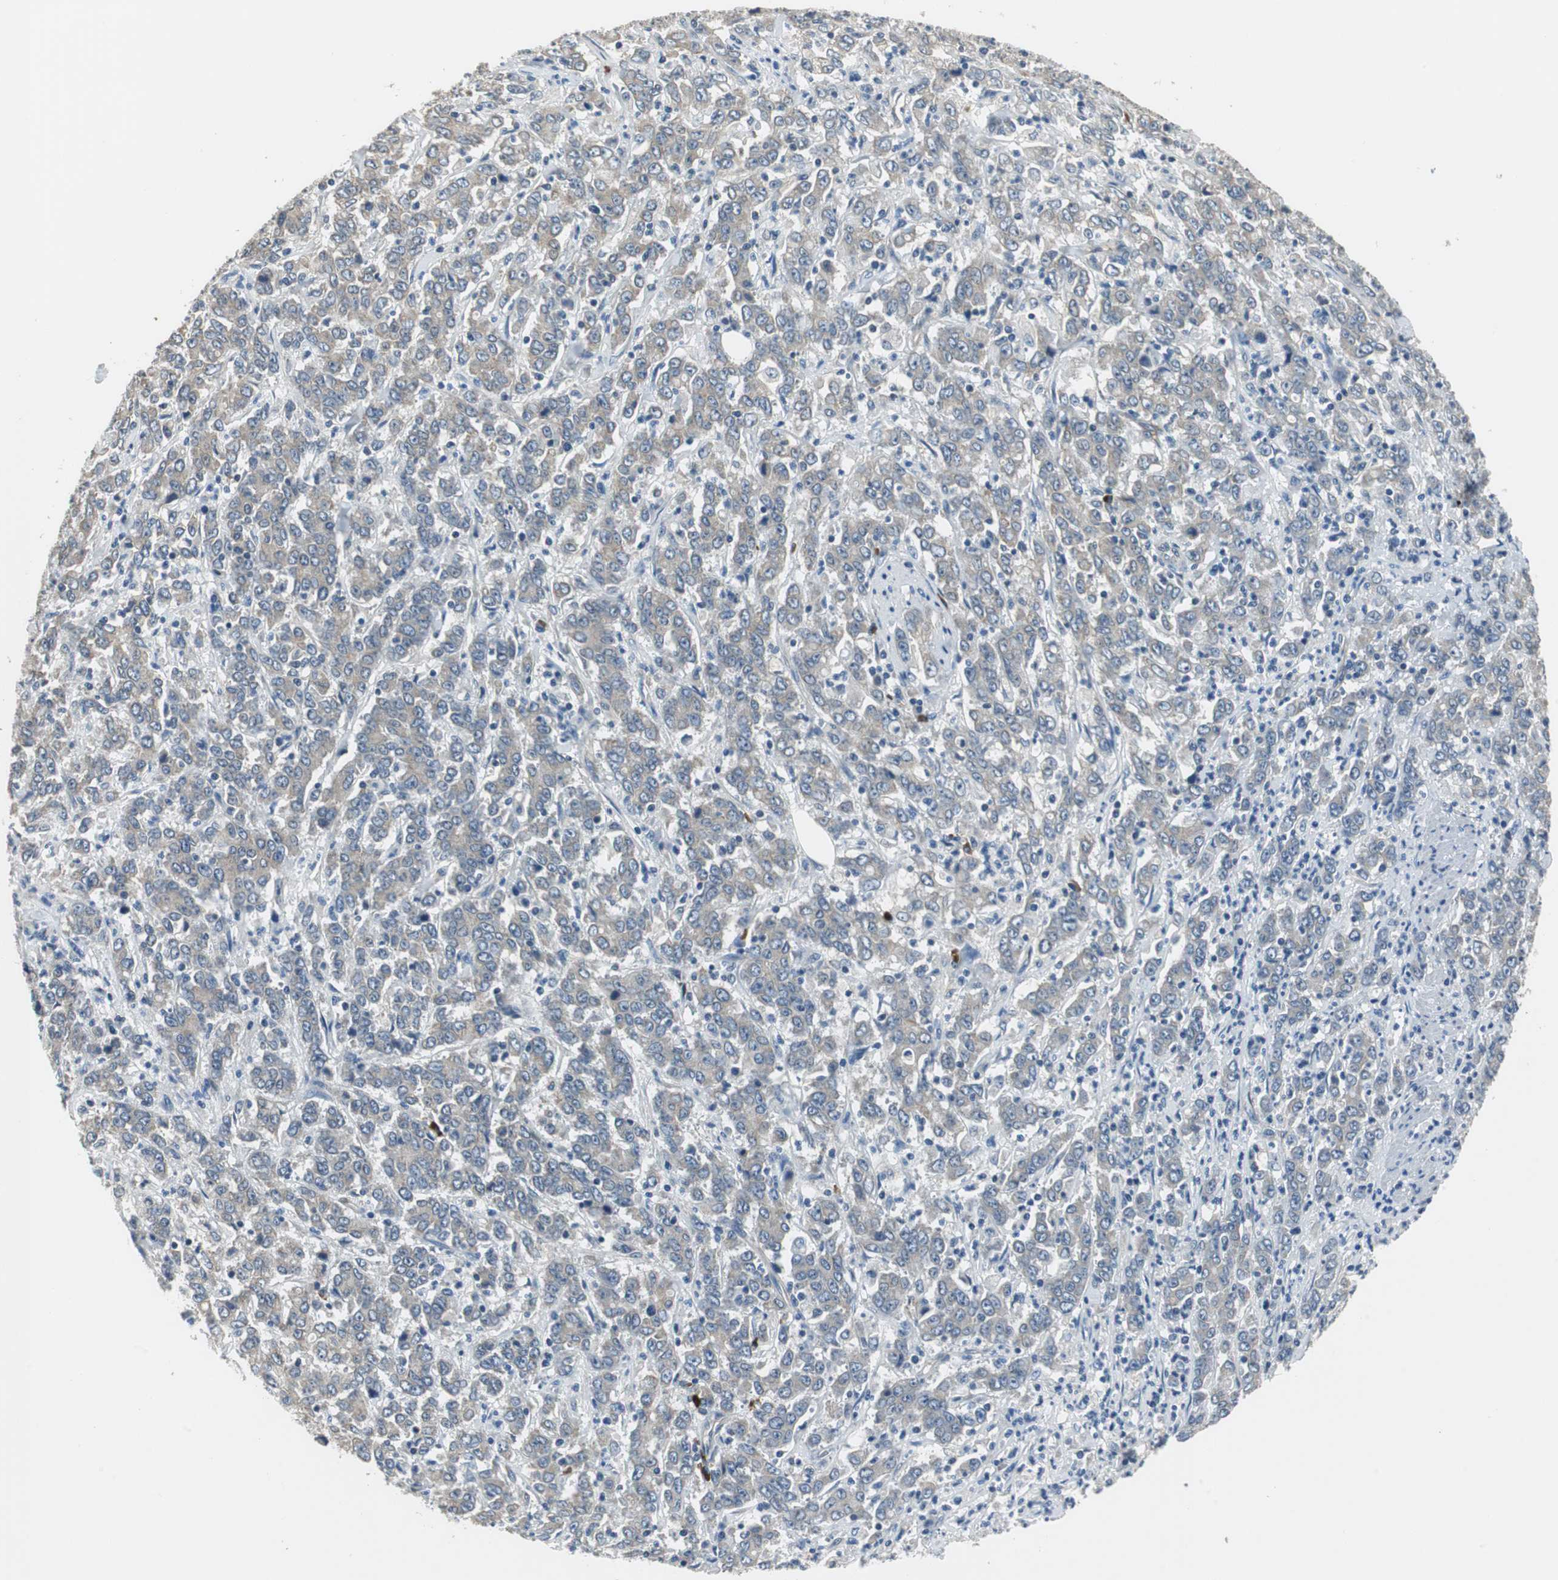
{"staining": {"intensity": "negative", "quantity": "none", "location": "none"}, "tissue": "stomach cancer", "cell_type": "Tumor cells", "image_type": "cancer", "snomed": [{"axis": "morphology", "description": "Adenocarcinoma, NOS"}, {"axis": "topography", "description": "Stomach, lower"}], "caption": "The histopathology image shows no staining of tumor cells in stomach cancer.", "gene": "MTIF2", "patient": {"sex": "female", "age": 71}}